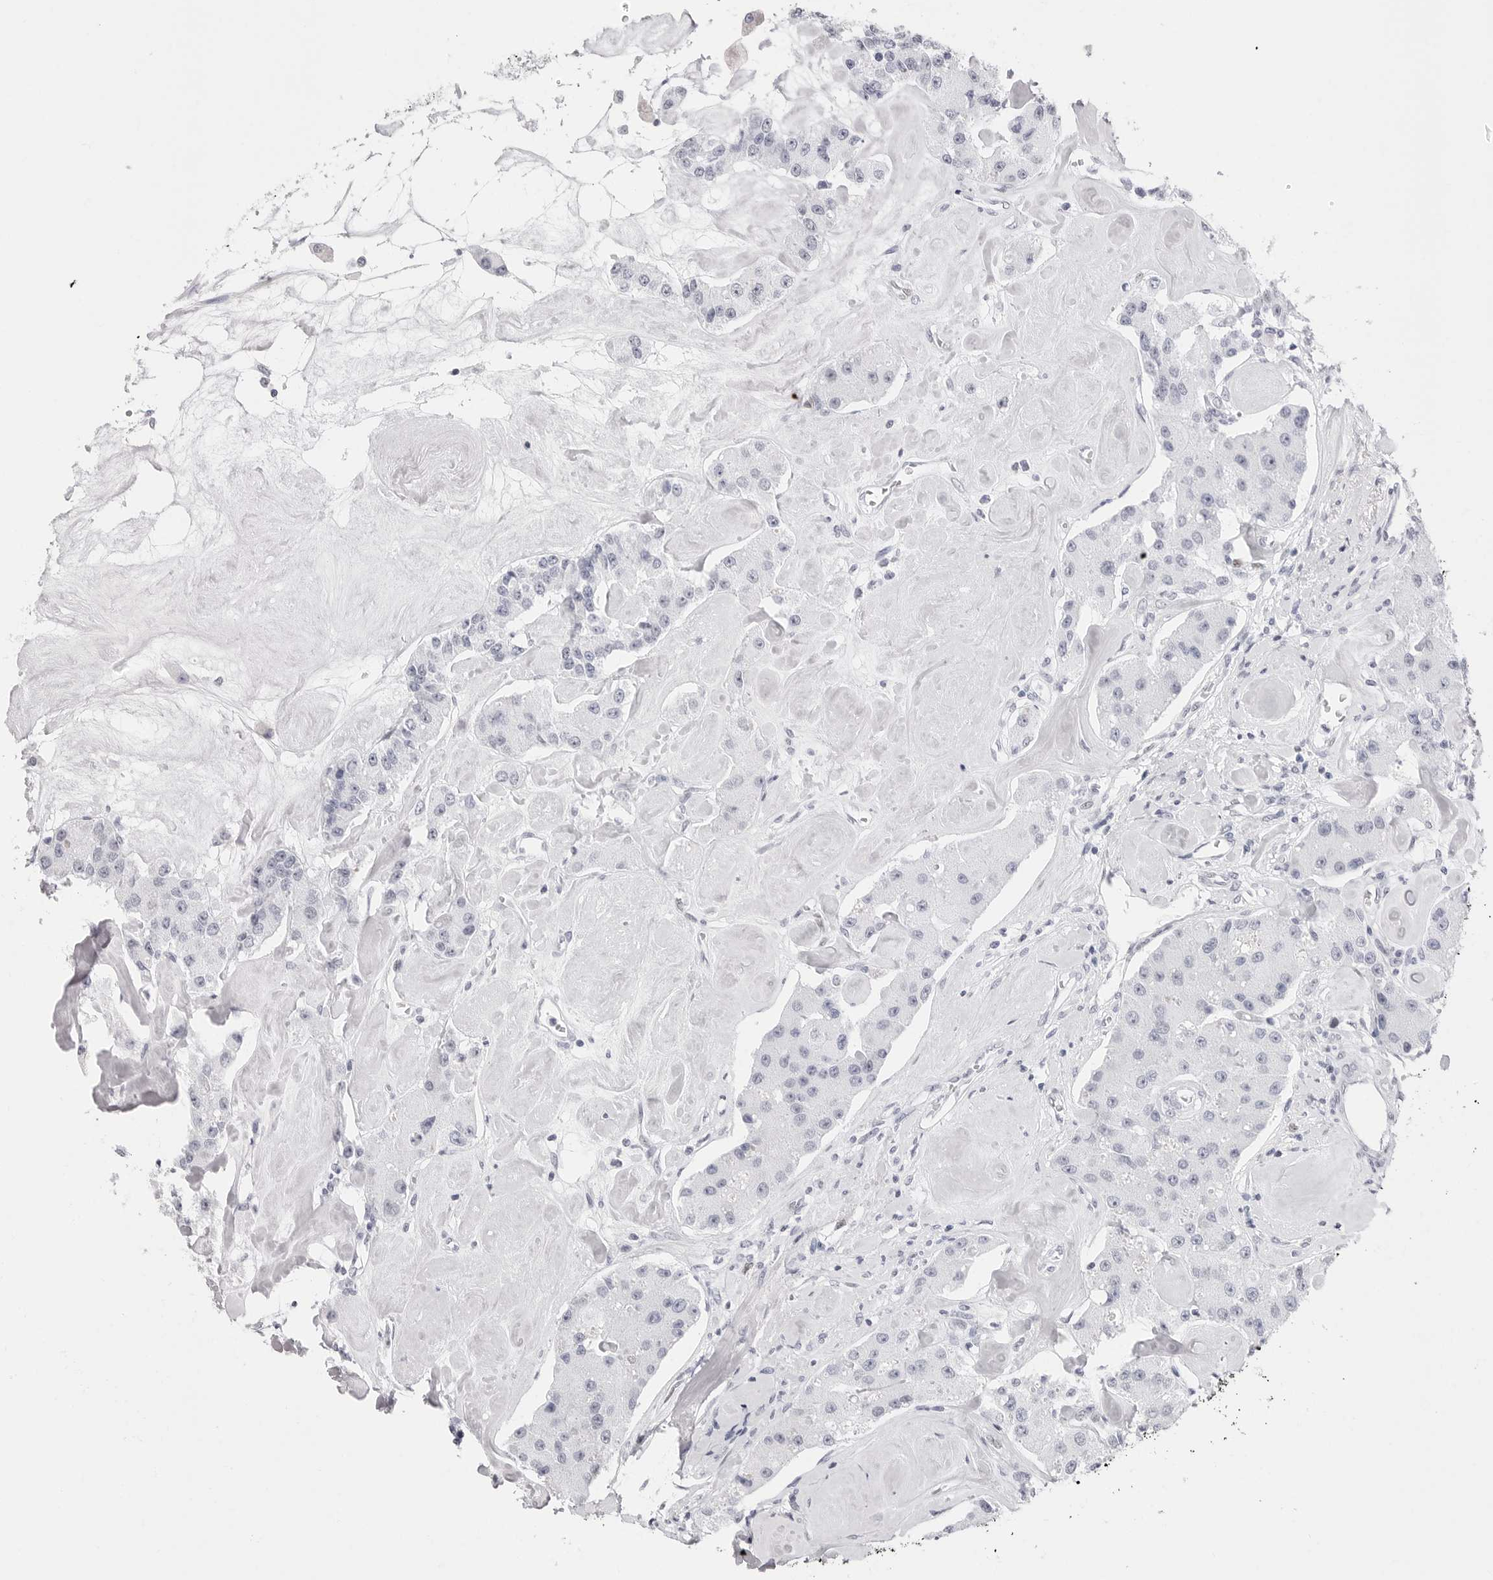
{"staining": {"intensity": "negative", "quantity": "none", "location": "none"}, "tissue": "carcinoid", "cell_type": "Tumor cells", "image_type": "cancer", "snomed": [{"axis": "morphology", "description": "Carcinoid, malignant, NOS"}, {"axis": "topography", "description": "Pancreas"}], "caption": "Tumor cells are negative for brown protein staining in carcinoid (malignant). (DAB IHC visualized using brightfield microscopy, high magnification).", "gene": "NASP", "patient": {"sex": "male", "age": 41}}